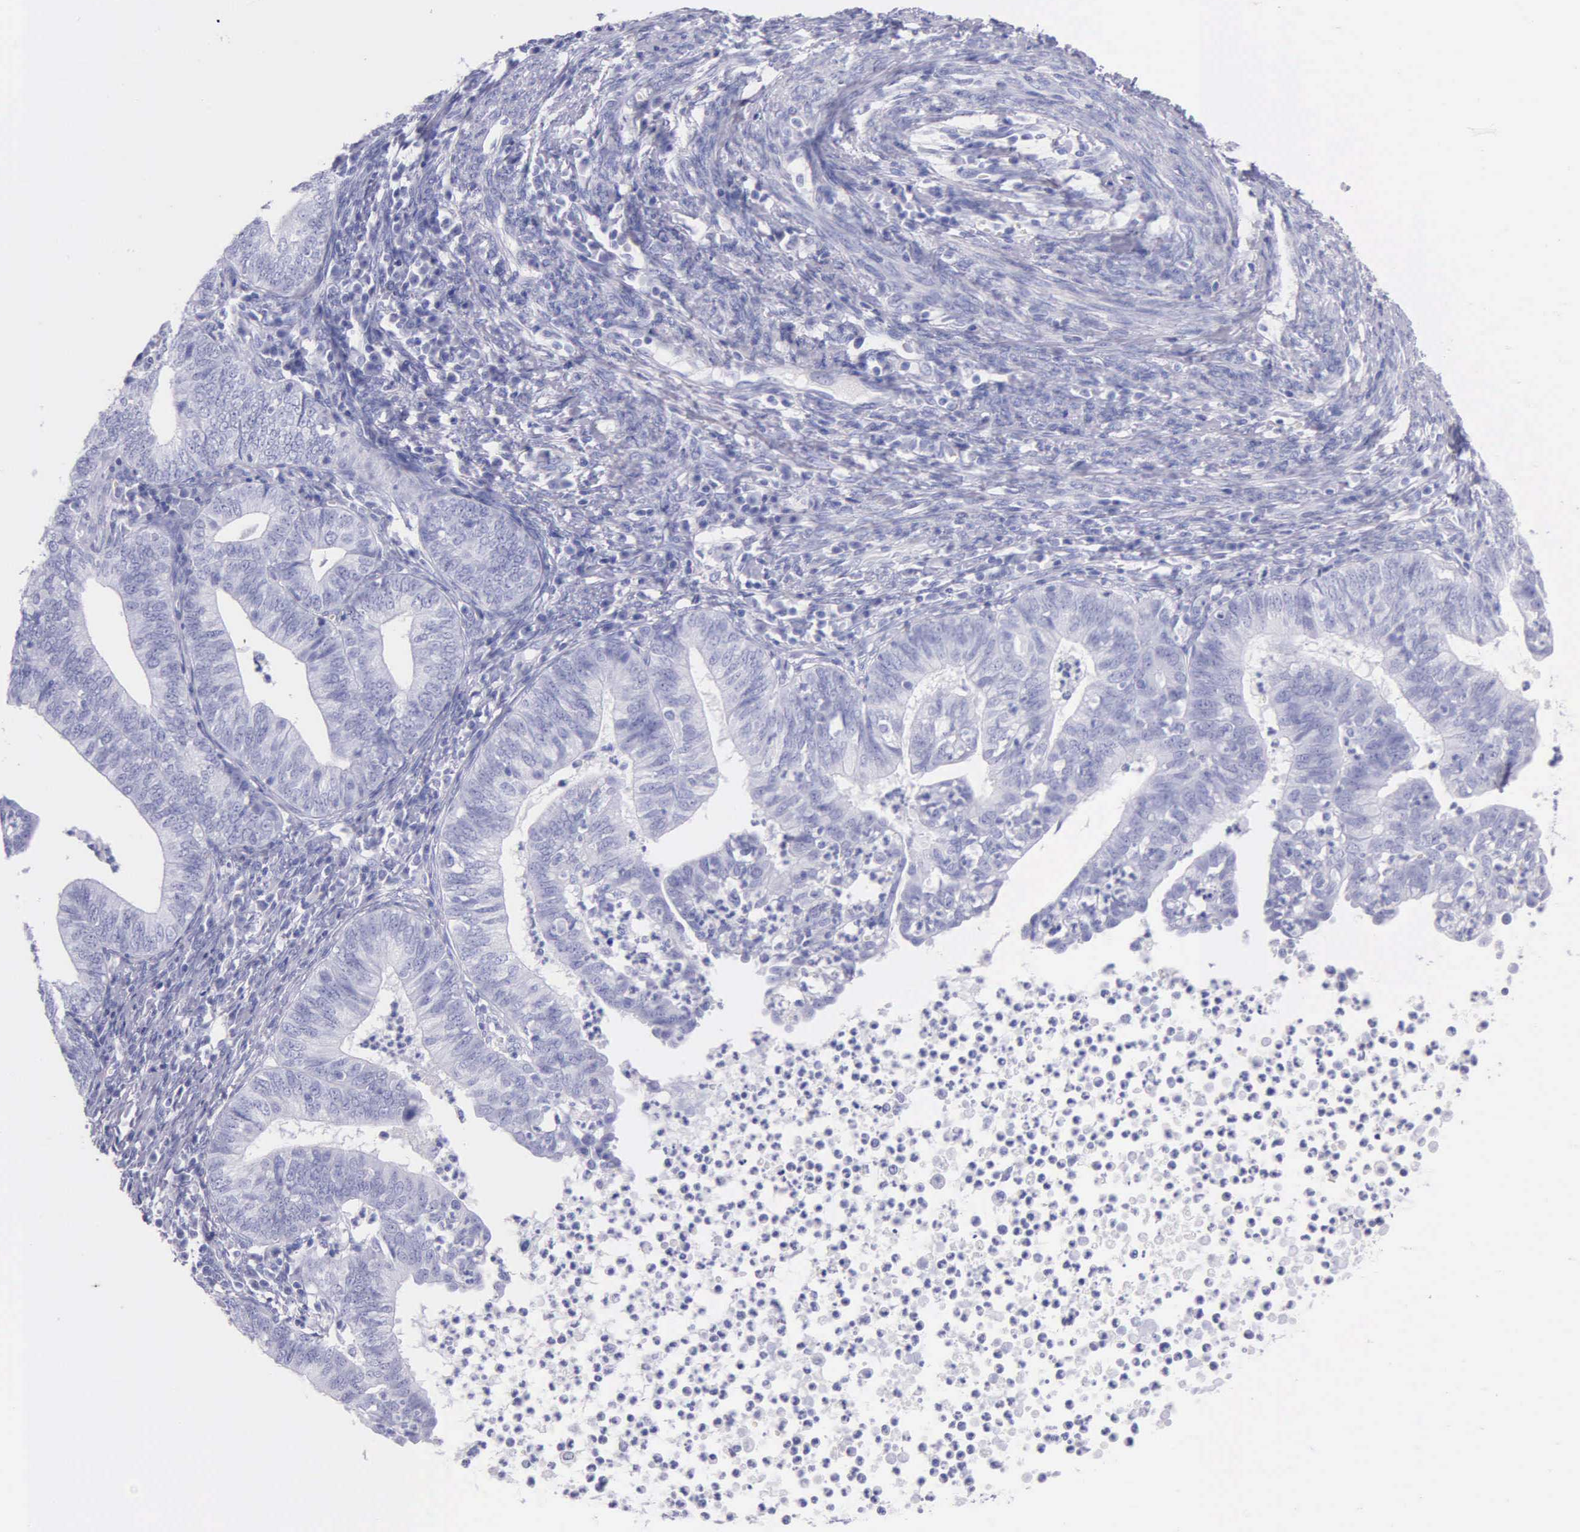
{"staining": {"intensity": "negative", "quantity": "none", "location": "none"}, "tissue": "endometrial cancer", "cell_type": "Tumor cells", "image_type": "cancer", "snomed": [{"axis": "morphology", "description": "Adenocarcinoma, NOS"}, {"axis": "topography", "description": "Endometrium"}], "caption": "DAB (3,3'-diaminobenzidine) immunohistochemical staining of endometrial cancer demonstrates no significant expression in tumor cells.", "gene": "KLK3", "patient": {"sex": "female", "age": 66}}